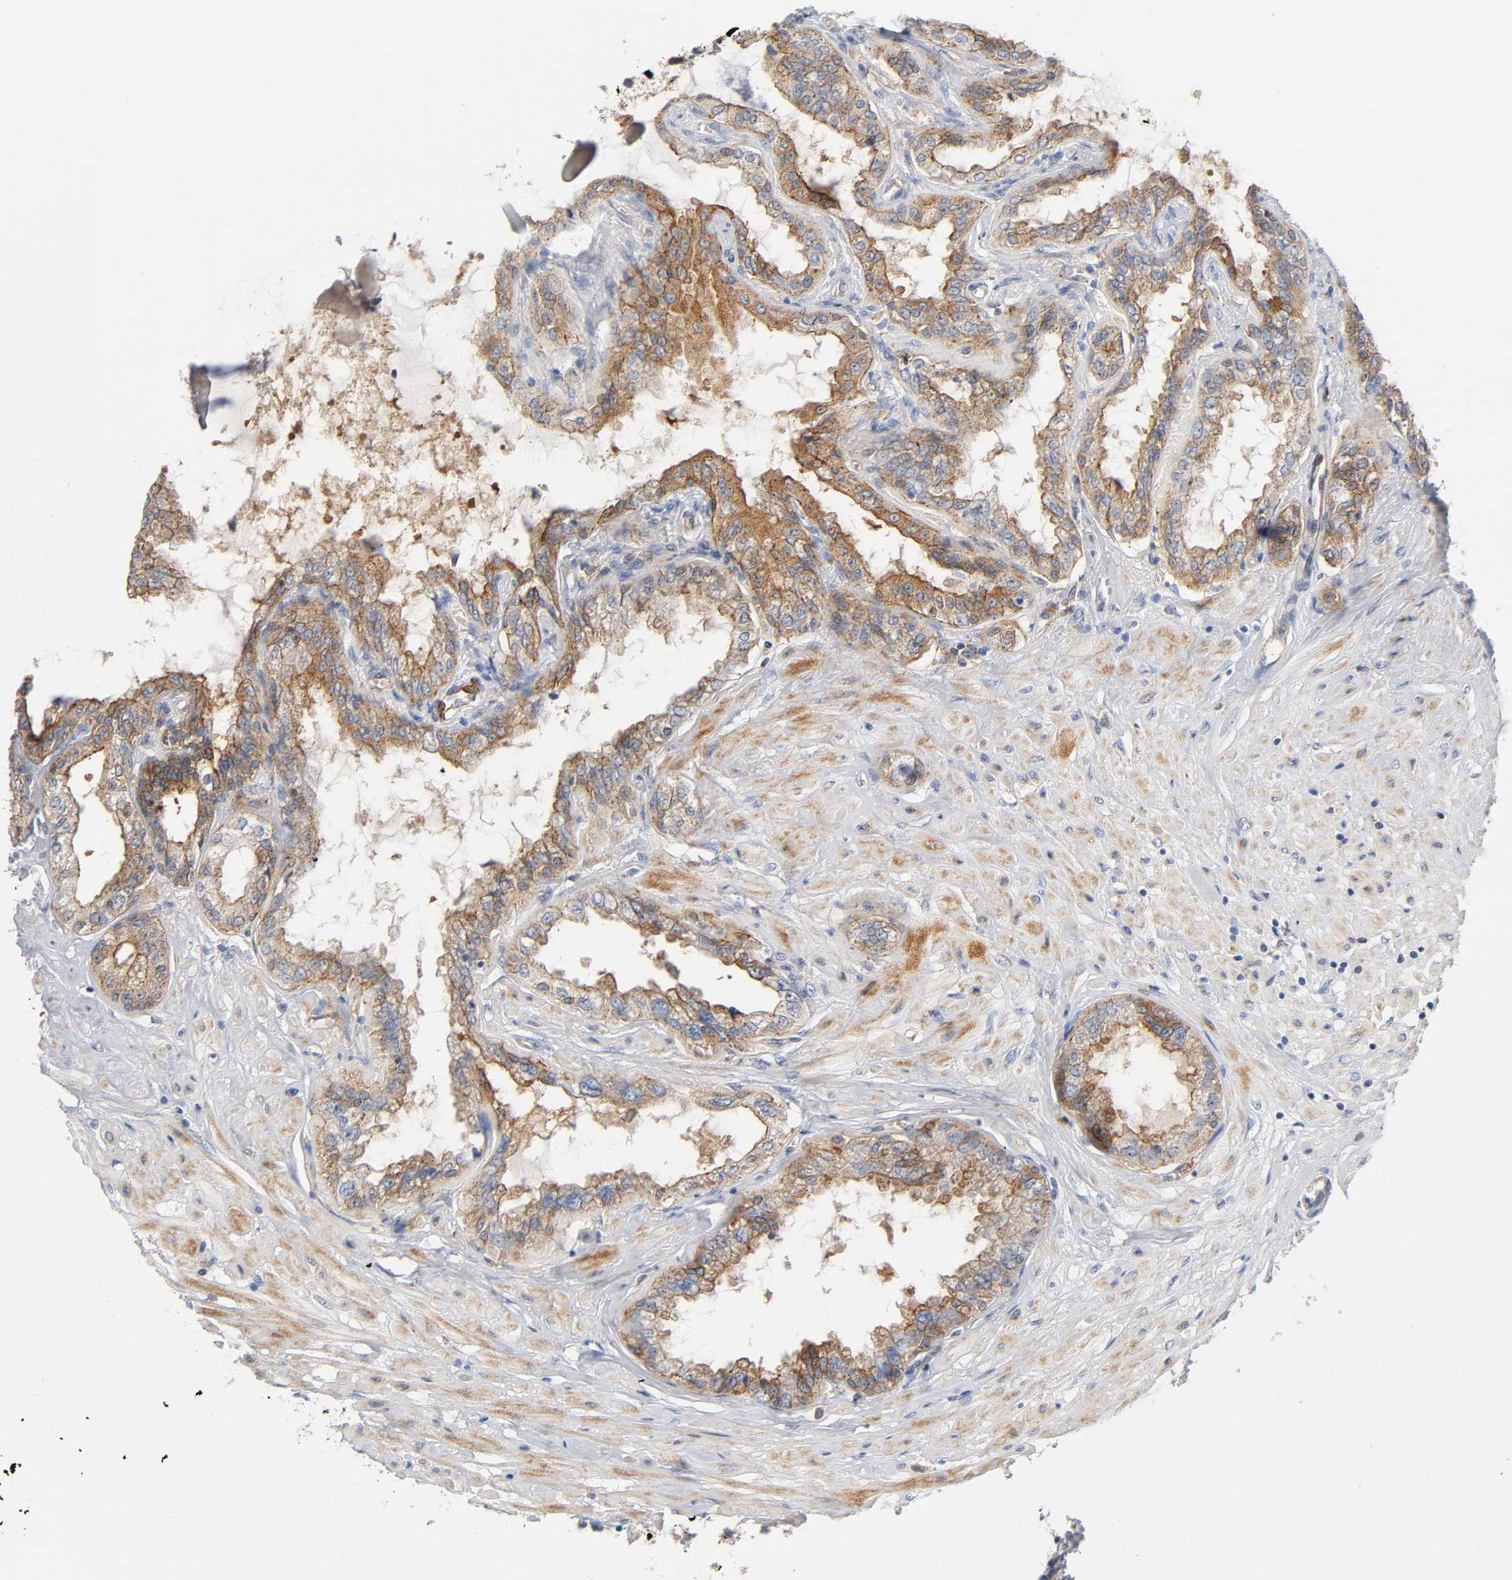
{"staining": {"intensity": "moderate", "quantity": ">75%", "location": "cytoplasmic/membranous"}, "tissue": "seminal vesicle", "cell_type": "Glandular cells", "image_type": "normal", "snomed": [{"axis": "morphology", "description": "Normal tissue, NOS"}, {"axis": "morphology", "description": "Inflammation, NOS"}, {"axis": "topography", "description": "Urinary bladder"}, {"axis": "topography", "description": "Prostate"}, {"axis": "topography", "description": "Seminal veicle"}], "caption": "A high-resolution histopathology image shows immunohistochemistry staining of normal seminal vesicle, which reveals moderate cytoplasmic/membranous positivity in approximately >75% of glandular cells.", "gene": "CD2AP", "patient": {"sex": "male", "age": 82}}